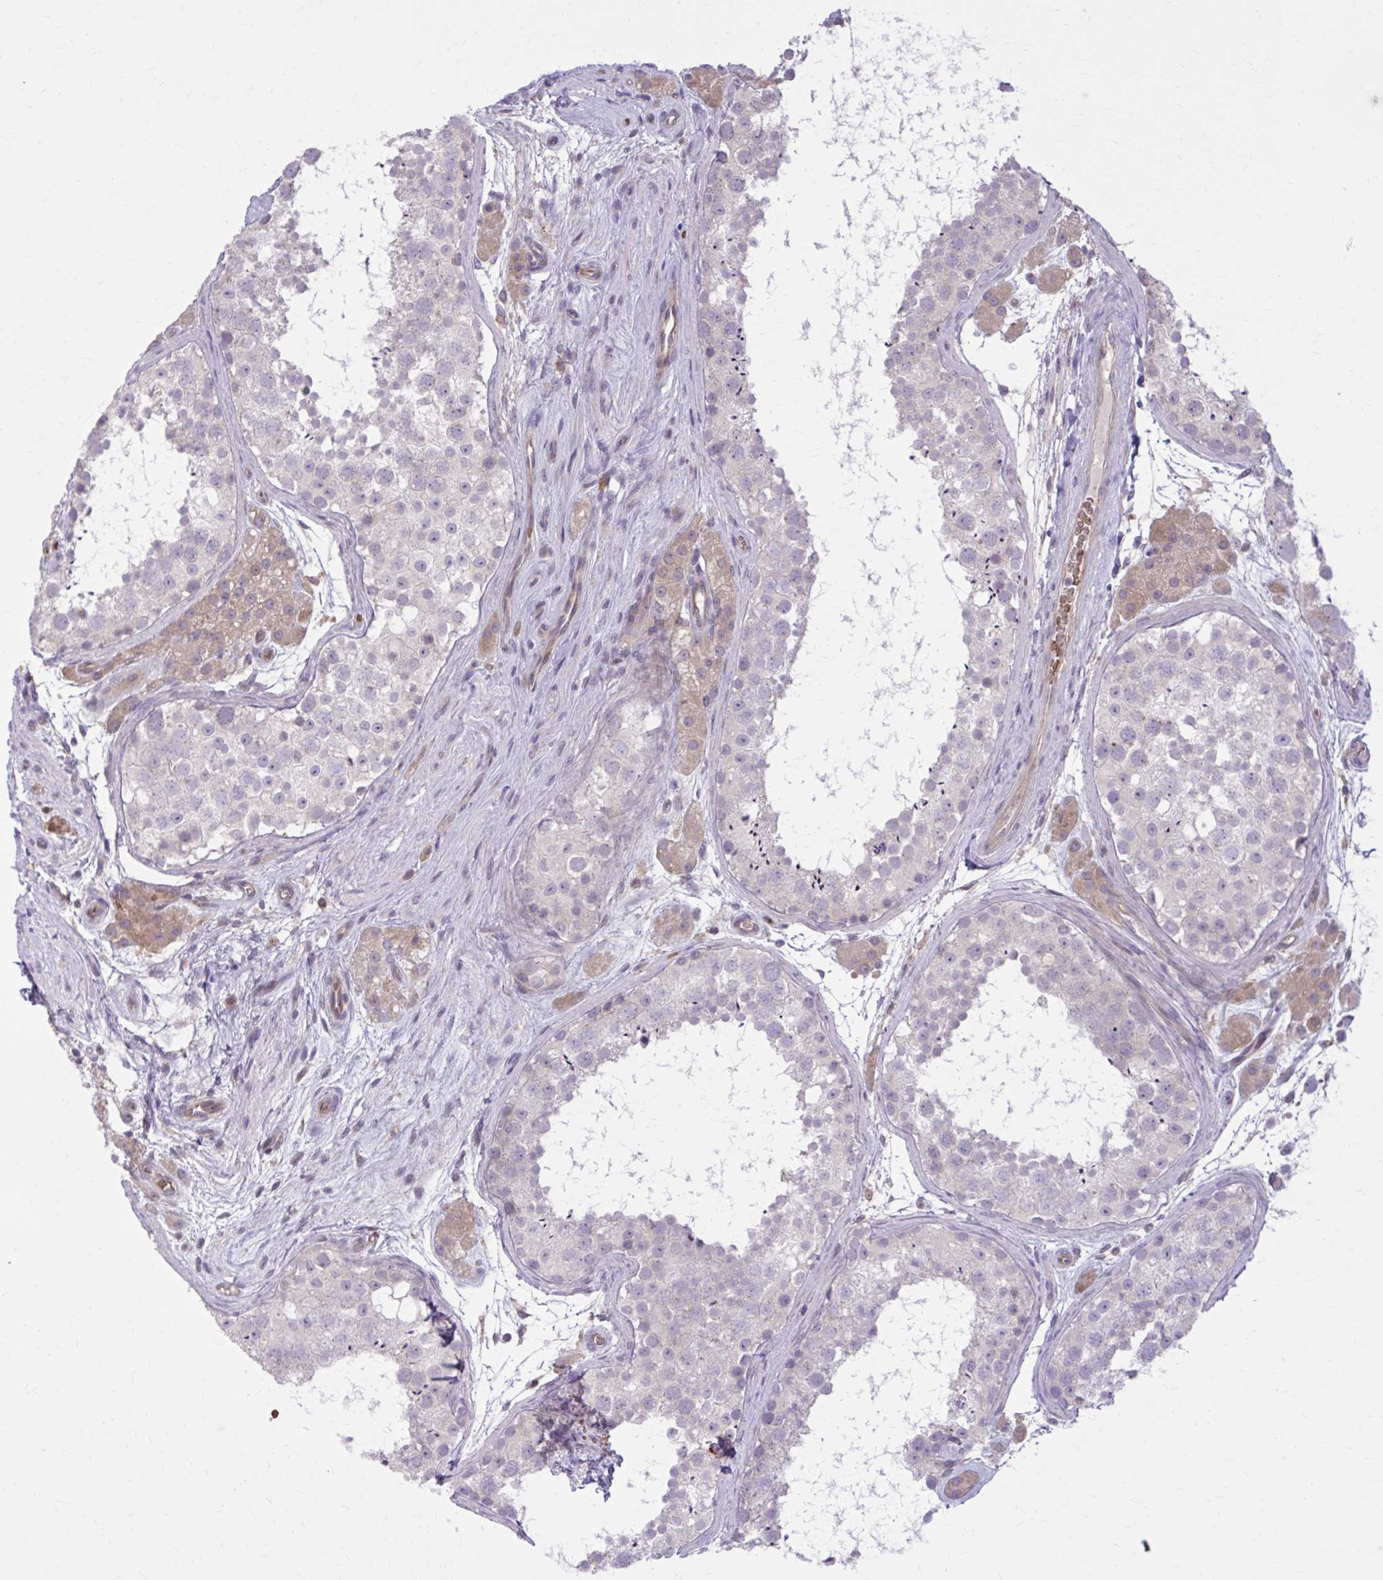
{"staining": {"intensity": "weak", "quantity": "<25%", "location": "cytoplasmic/membranous"}, "tissue": "testis", "cell_type": "Cells in seminiferous ducts", "image_type": "normal", "snomed": [{"axis": "morphology", "description": "Normal tissue, NOS"}, {"axis": "topography", "description": "Testis"}], "caption": "Immunohistochemical staining of unremarkable testis exhibits no significant staining in cells in seminiferous ducts. (Immunohistochemistry (ihc), brightfield microscopy, high magnification).", "gene": "SNF8", "patient": {"sex": "male", "age": 41}}